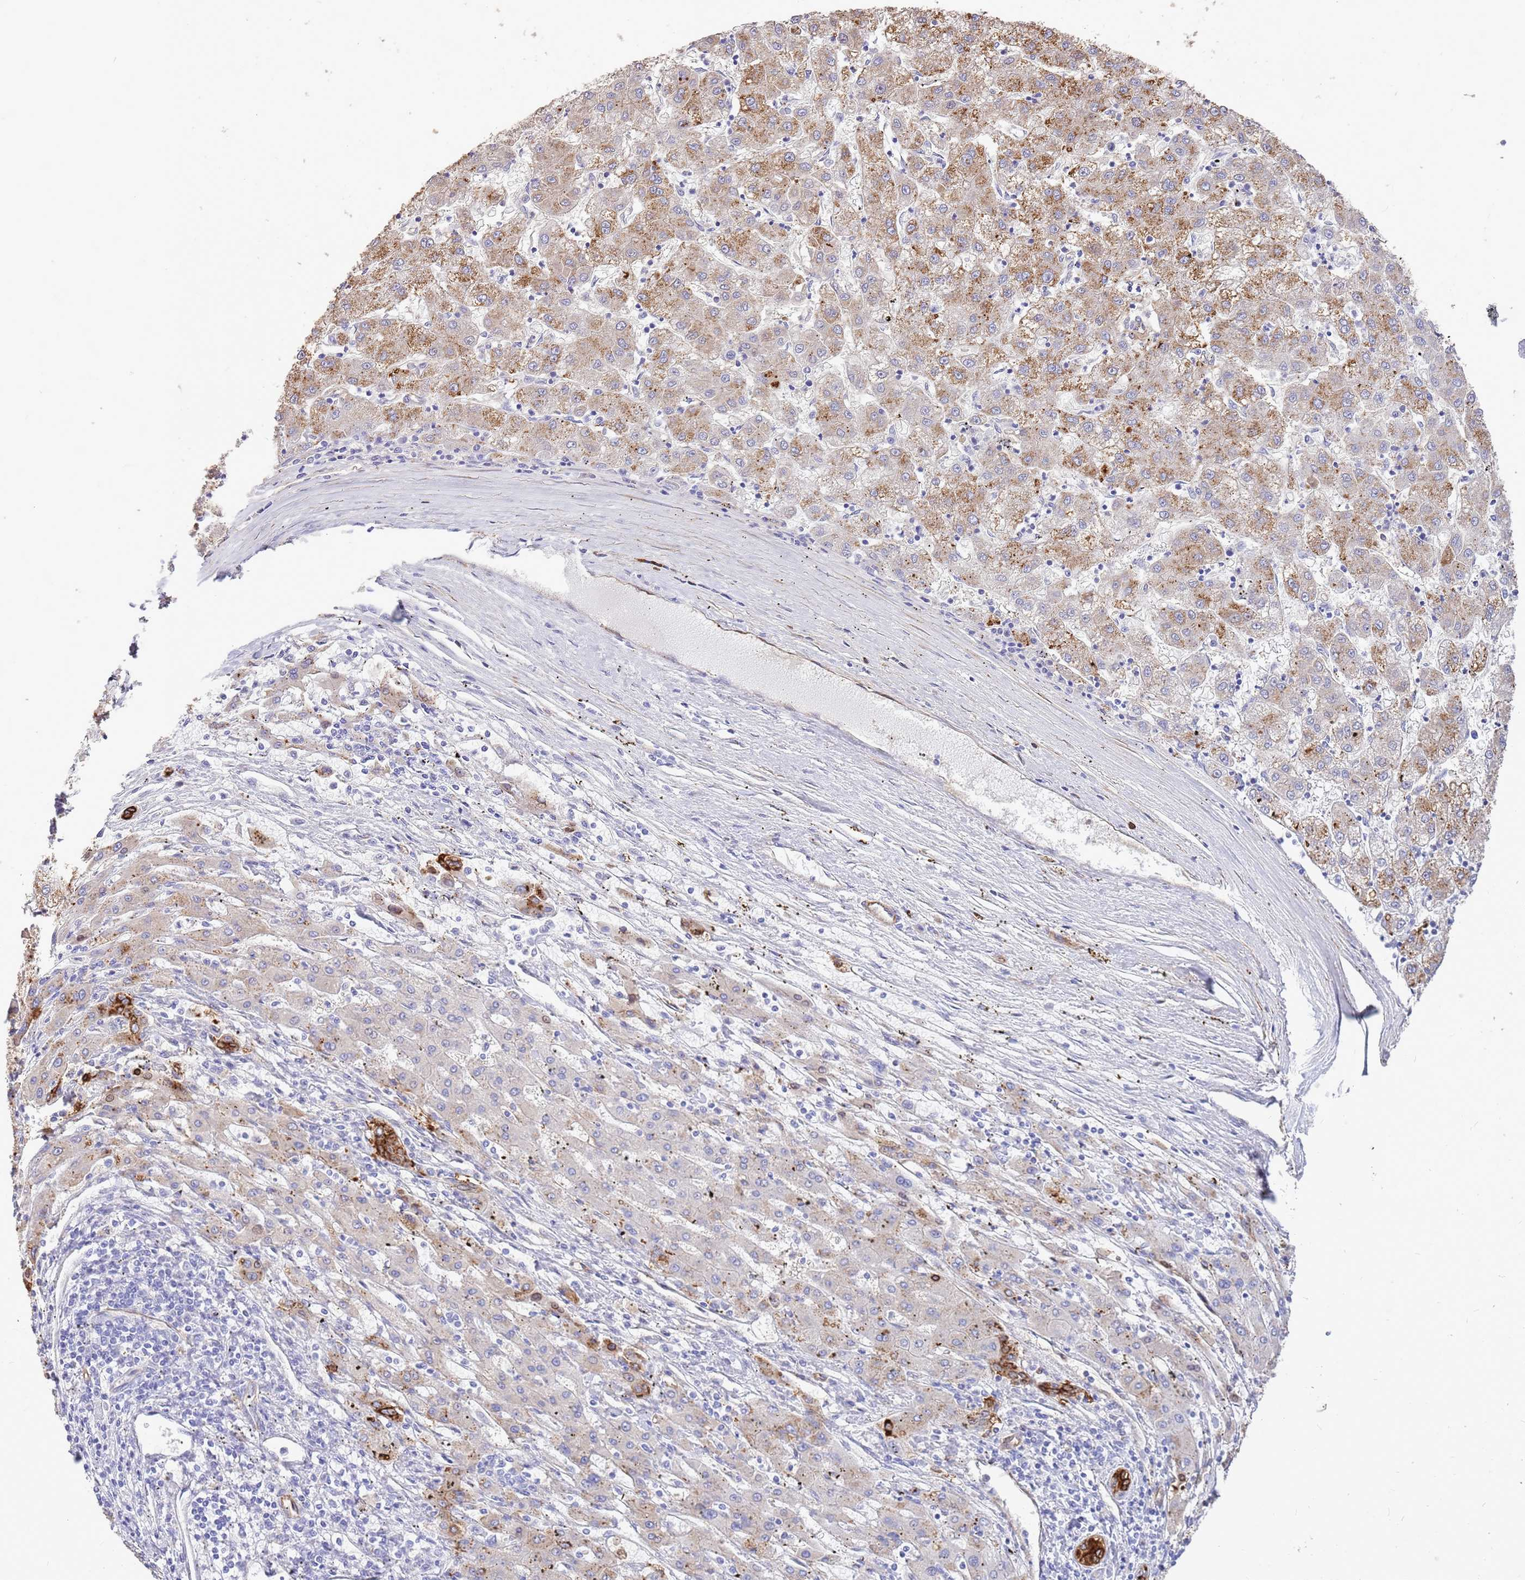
{"staining": {"intensity": "moderate", "quantity": ">75%", "location": "cytoplasmic/membranous"}, "tissue": "liver cancer", "cell_type": "Tumor cells", "image_type": "cancer", "snomed": [{"axis": "morphology", "description": "Carcinoma, Hepatocellular, NOS"}, {"axis": "topography", "description": "Liver"}], "caption": "Immunohistochemistry (IHC) staining of hepatocellular carcinoma (liver), which shows medium levels of moderate cytoplasmic/membranous expression in approximately >75% of tumor cells indicating moderate cytoplasmic/membranous protein expression. The staining was performed using DAB (3,3'-diaminobenzidine) (brown) for protein detection and nuclei were counterstained in hematoxylin (blue).", "gene": "ZDHHC1", "patient": {"sex": "male", "age": 72}}